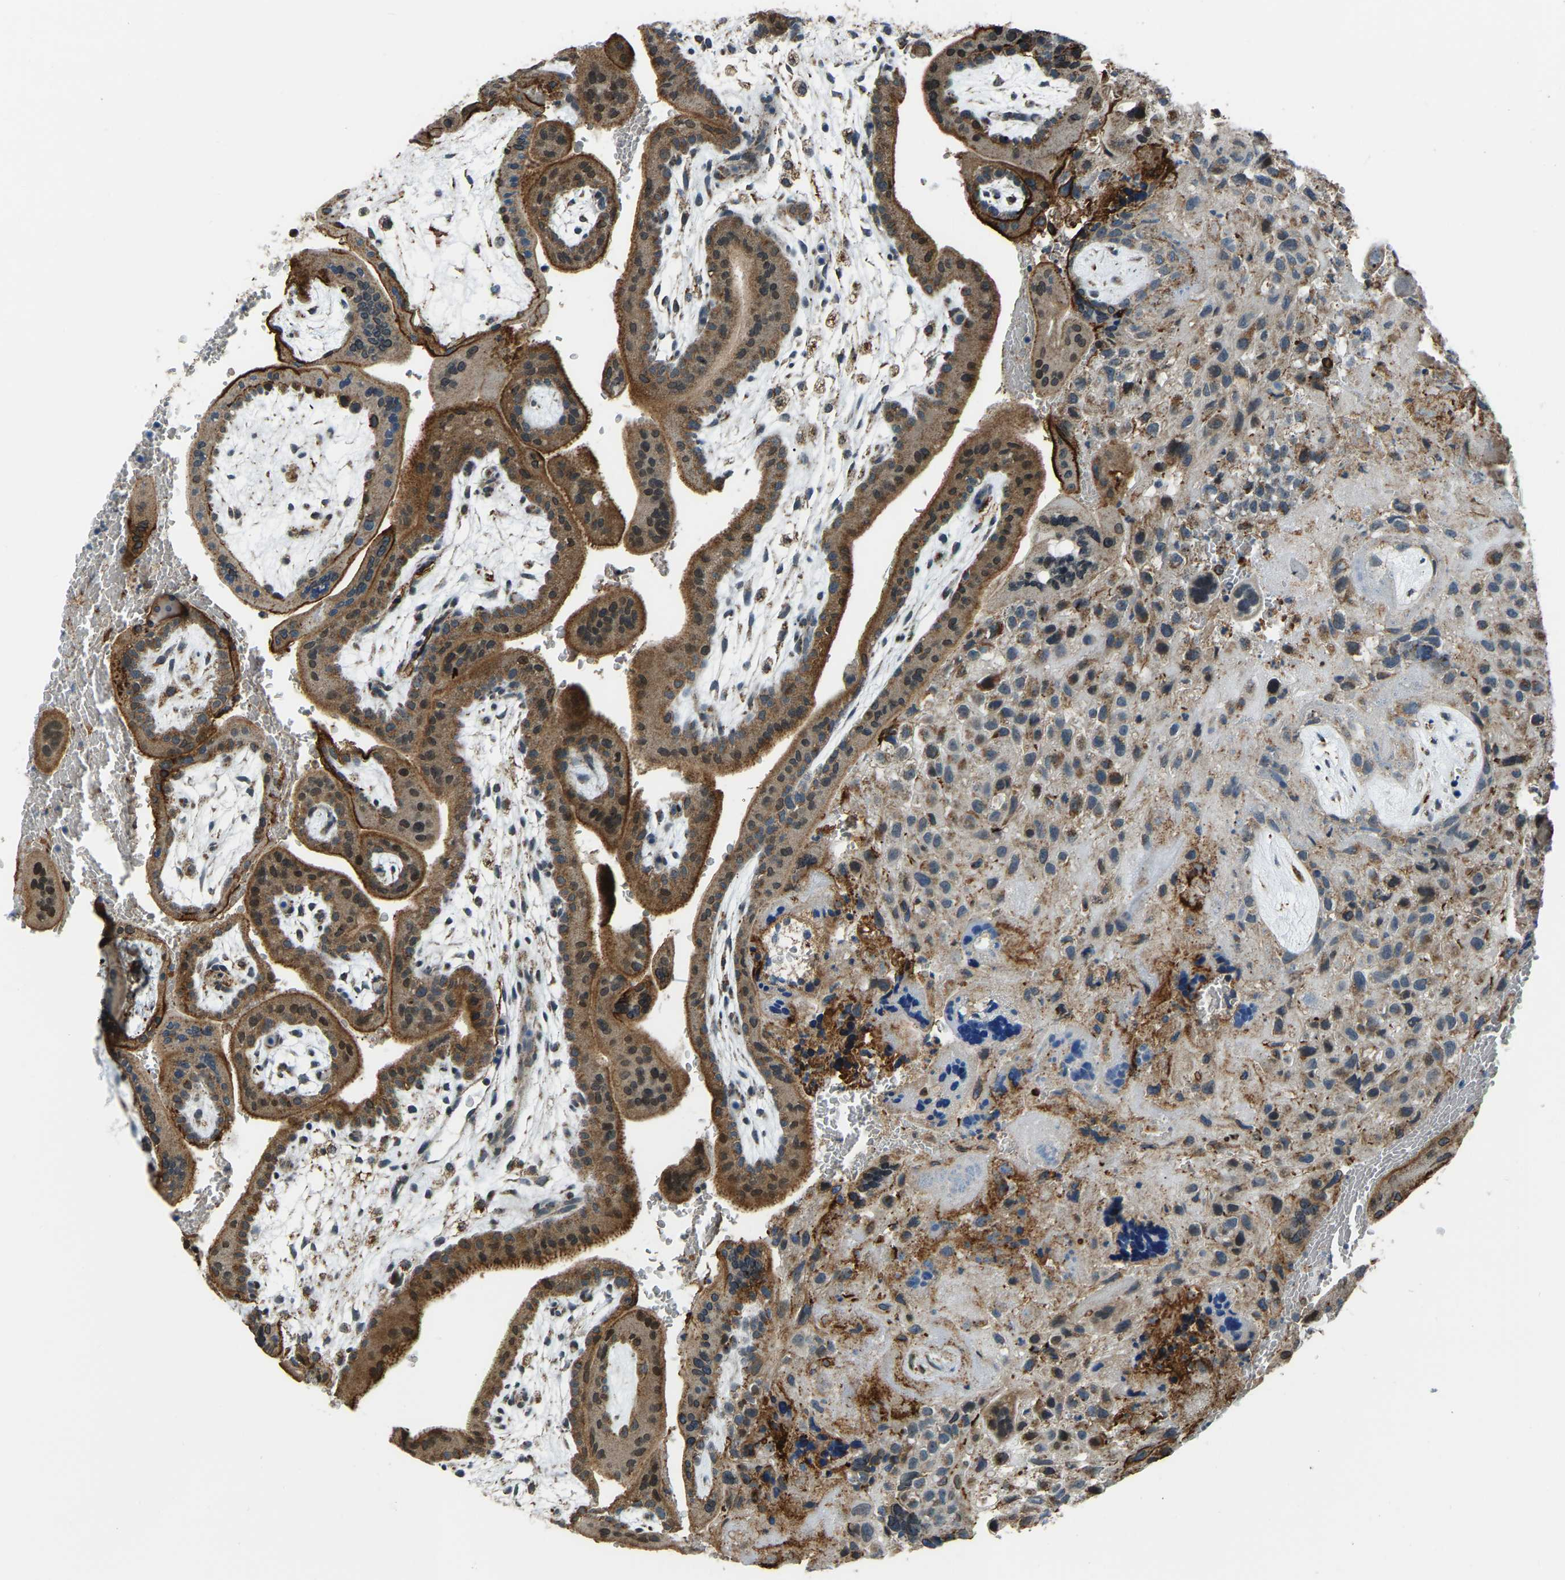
{"staining": {"intensity": "moderate", "quantity": ">75%", "location": "cytoplasmic/membranous"}, "tissue": "placenta", "cell_type": "Decidual cells", "image_type": "normal", "snomed": [{"axis": "morphology", "description": "Normal tissue, NOS"}, {"axis": "topography", "description": "Placenta"}], "caption": "Benign placenta reveals moderate cytoplasmic/membranous staining in approximately >75% of decidual cells.", "gene": "RBM33", "patient": {"sex": "female", "age": 35}}